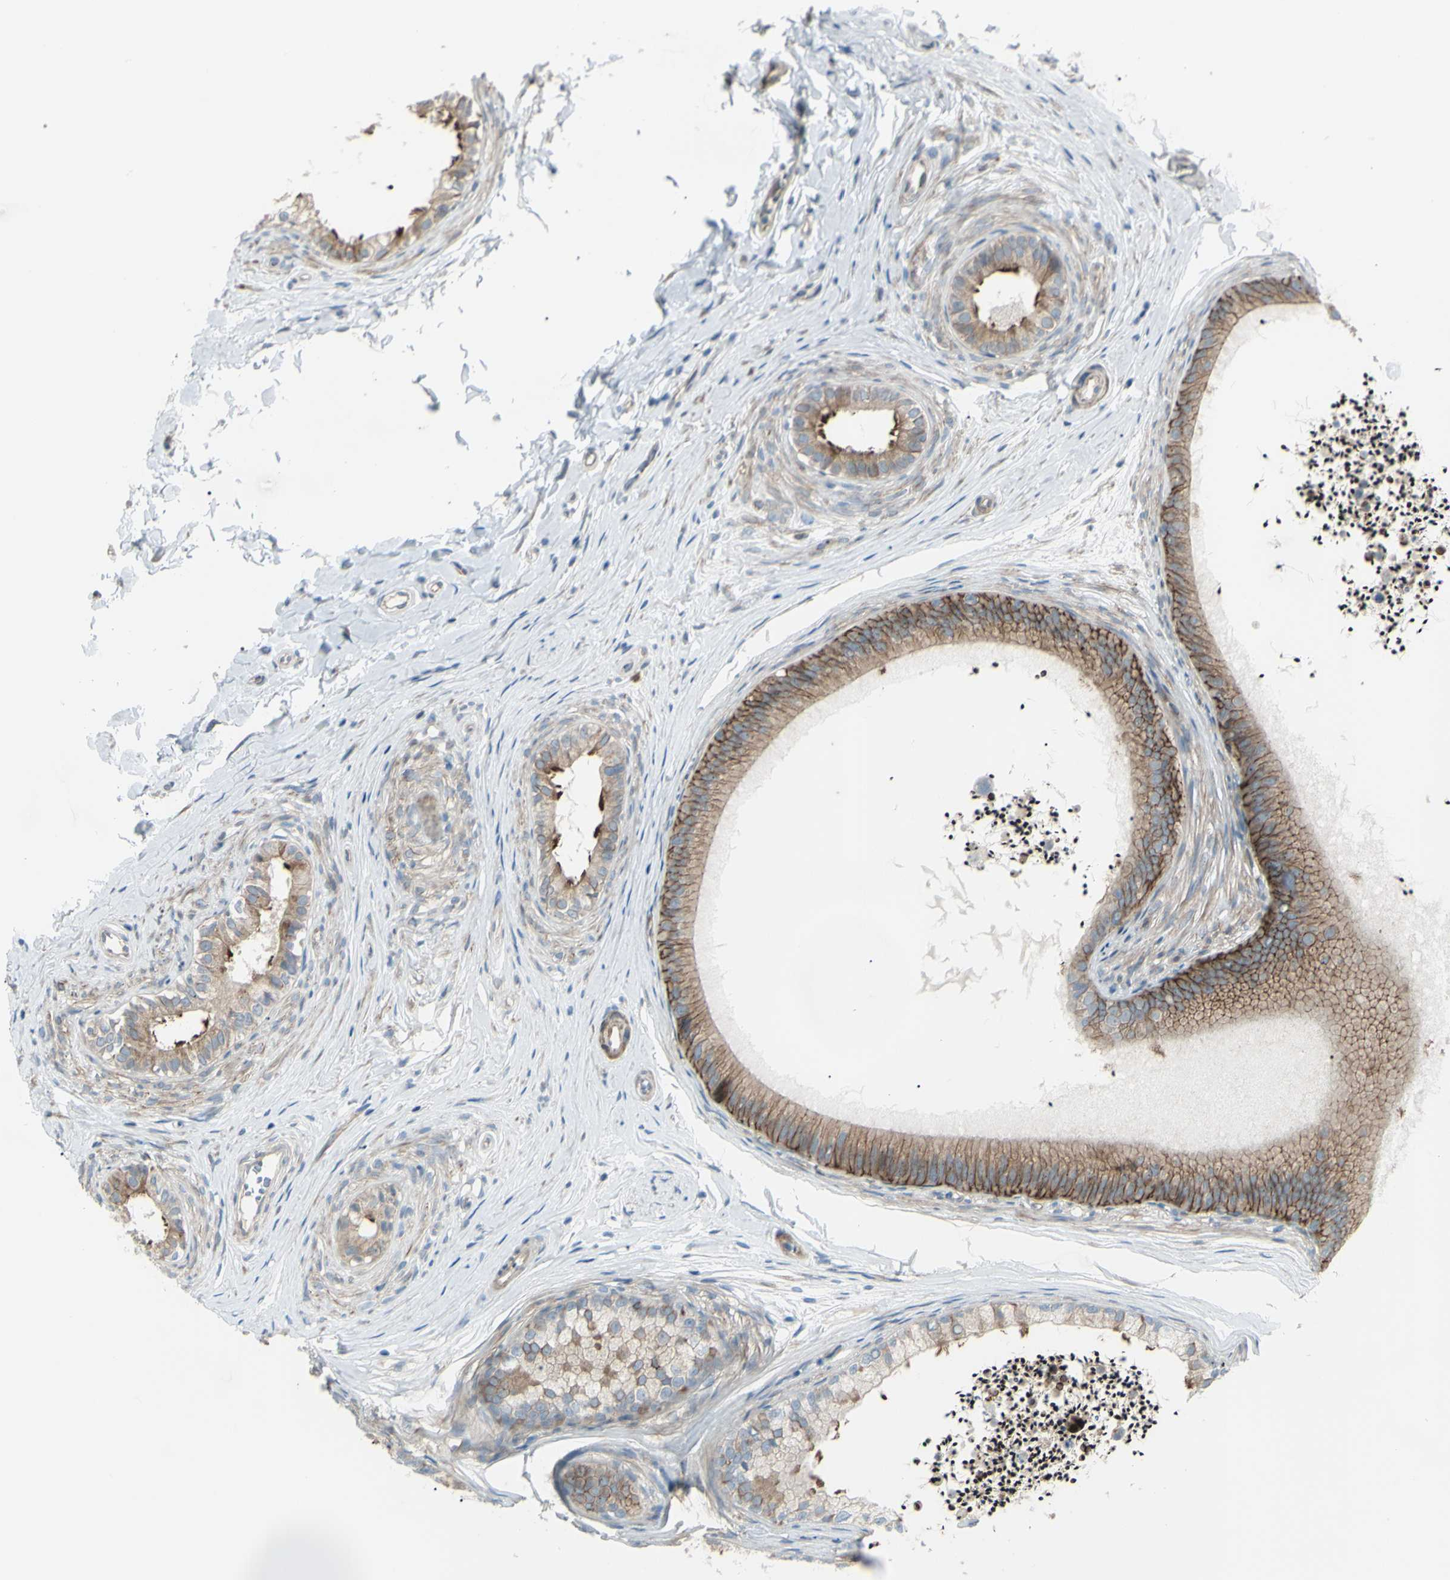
{"staining": {"intensity": "moderate", "quantity": ">75%", "location": "cytoplasmic/membranous"}, "tissue": "epididymis", "cell_type": "Glandular cells", "image_type": "normal", "snomed": [{"axis": "morphology", "description": "Normal tissue, NOS"}, {"axis": "topography", "description": "Epididymis"}], "caption": "Approximately >75% of glandular cells in unremarkable human epididymis demonstrate moderate cytoplasmic/membranous protein expression as visualized by brown immunohistochemical staining.", "gene": "LRRK1", "patient": {"sex": "male", "age": 56}}